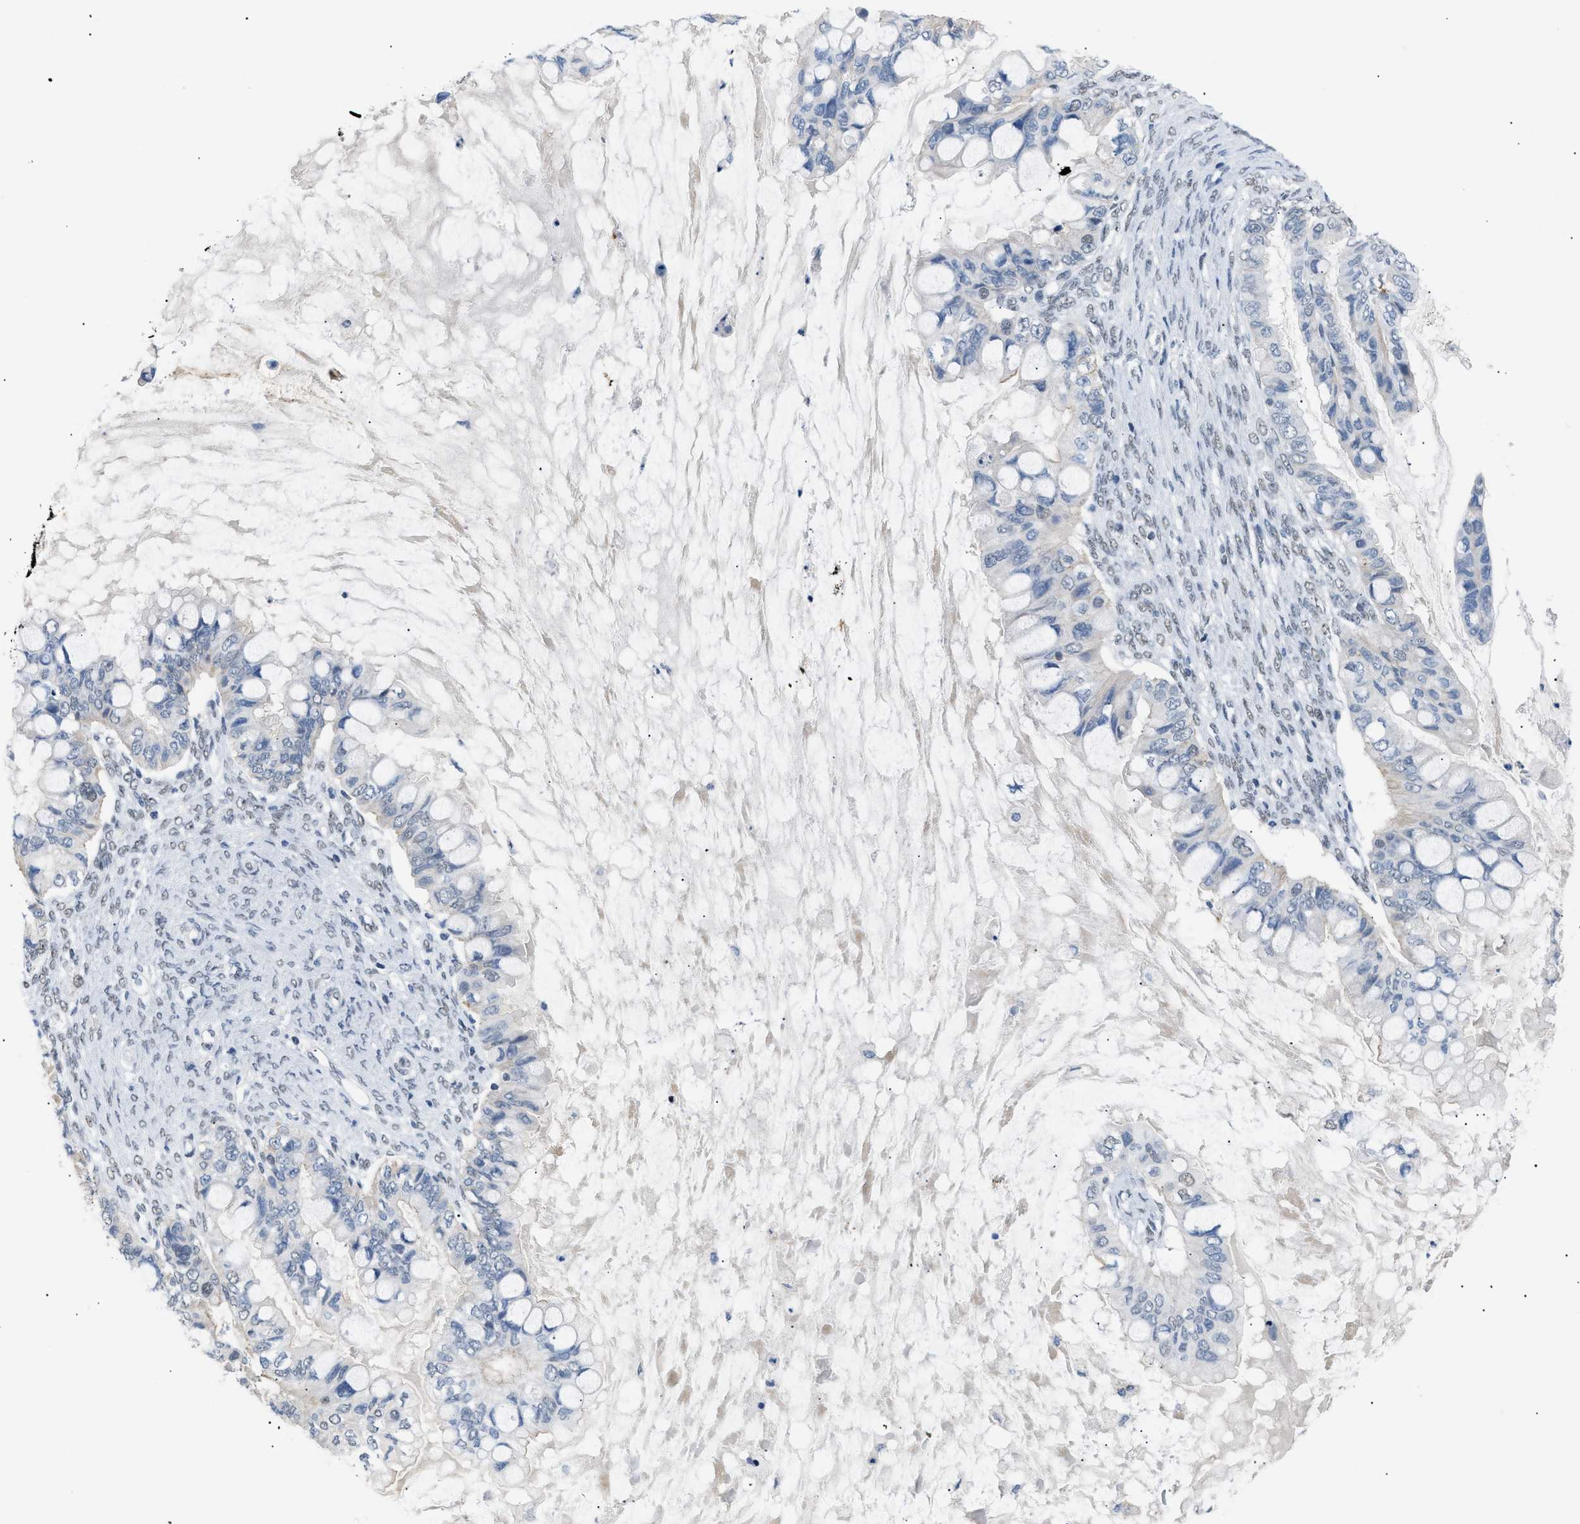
{"staining": {"intensity": "negative", "quantity": "none", "location": "none"}, "tissue": "ovarian cancer", "cell_type": "Tumor cells", "image_type": "cancer", "snomed": [{"axis": "morphology", "description": "Cystadenocarcinoma, mucinous, NOS"}, {"axis": "topography", "description": "Ovary"}], "caption": "An immunohistochemistry photomicrograph of mucinous cystadenocarcinoma (ovarian) is shown. There is no staining in tumor cells of mucinous cystadenocarcinoma (ovarian). Brightfield microscopy of immunohistochemistry (IHC) stained with DAB (brown) and hematoxylin (blue), captured at high magnification.", "gene": "KCNC3", "patient": {"sex": "female", "age": 80}}